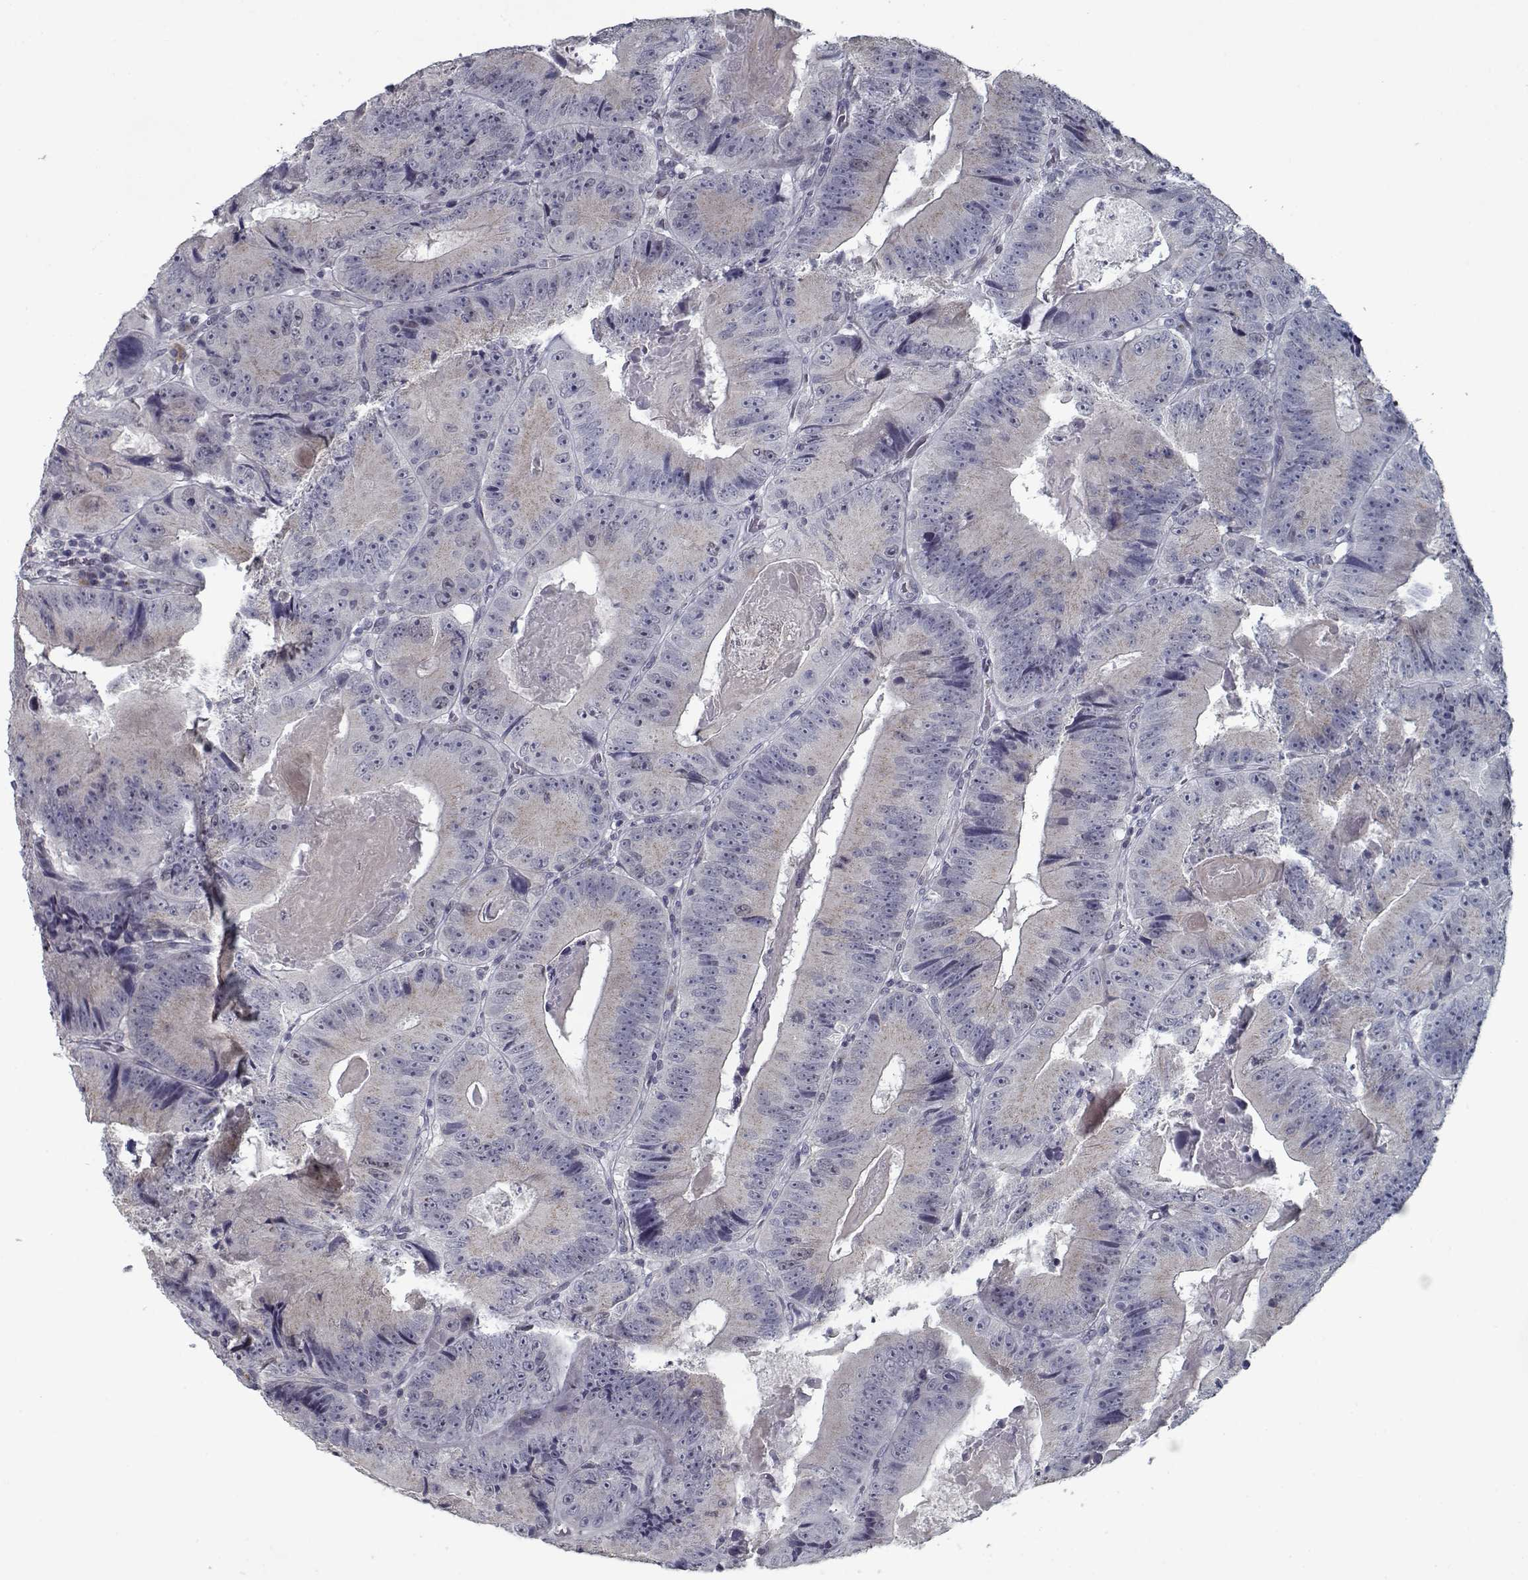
{"staining": {"intensity": "weak", "quantity": "<25%", "location": "cytoplasmic/membranous"}, "tissue": "colorectal cancer", "cell_type": "Tumor cells", "image_type": "cancer", "snomed": [{"axis": "morphology", "description": "Adenocarcinoma, NOS"}, {"axis": "topography", "description": "Colon"}], "caption": "IHC of human adenocarcinoma (colorectal) demonstrates no expression in tumor cells. (DAB (3,3'-diaminobenzidine) immunohistochemistry with hematoxylin counter stain).", "gene": "SEC16B", "patient": {"sex": "female", "age": 86}}